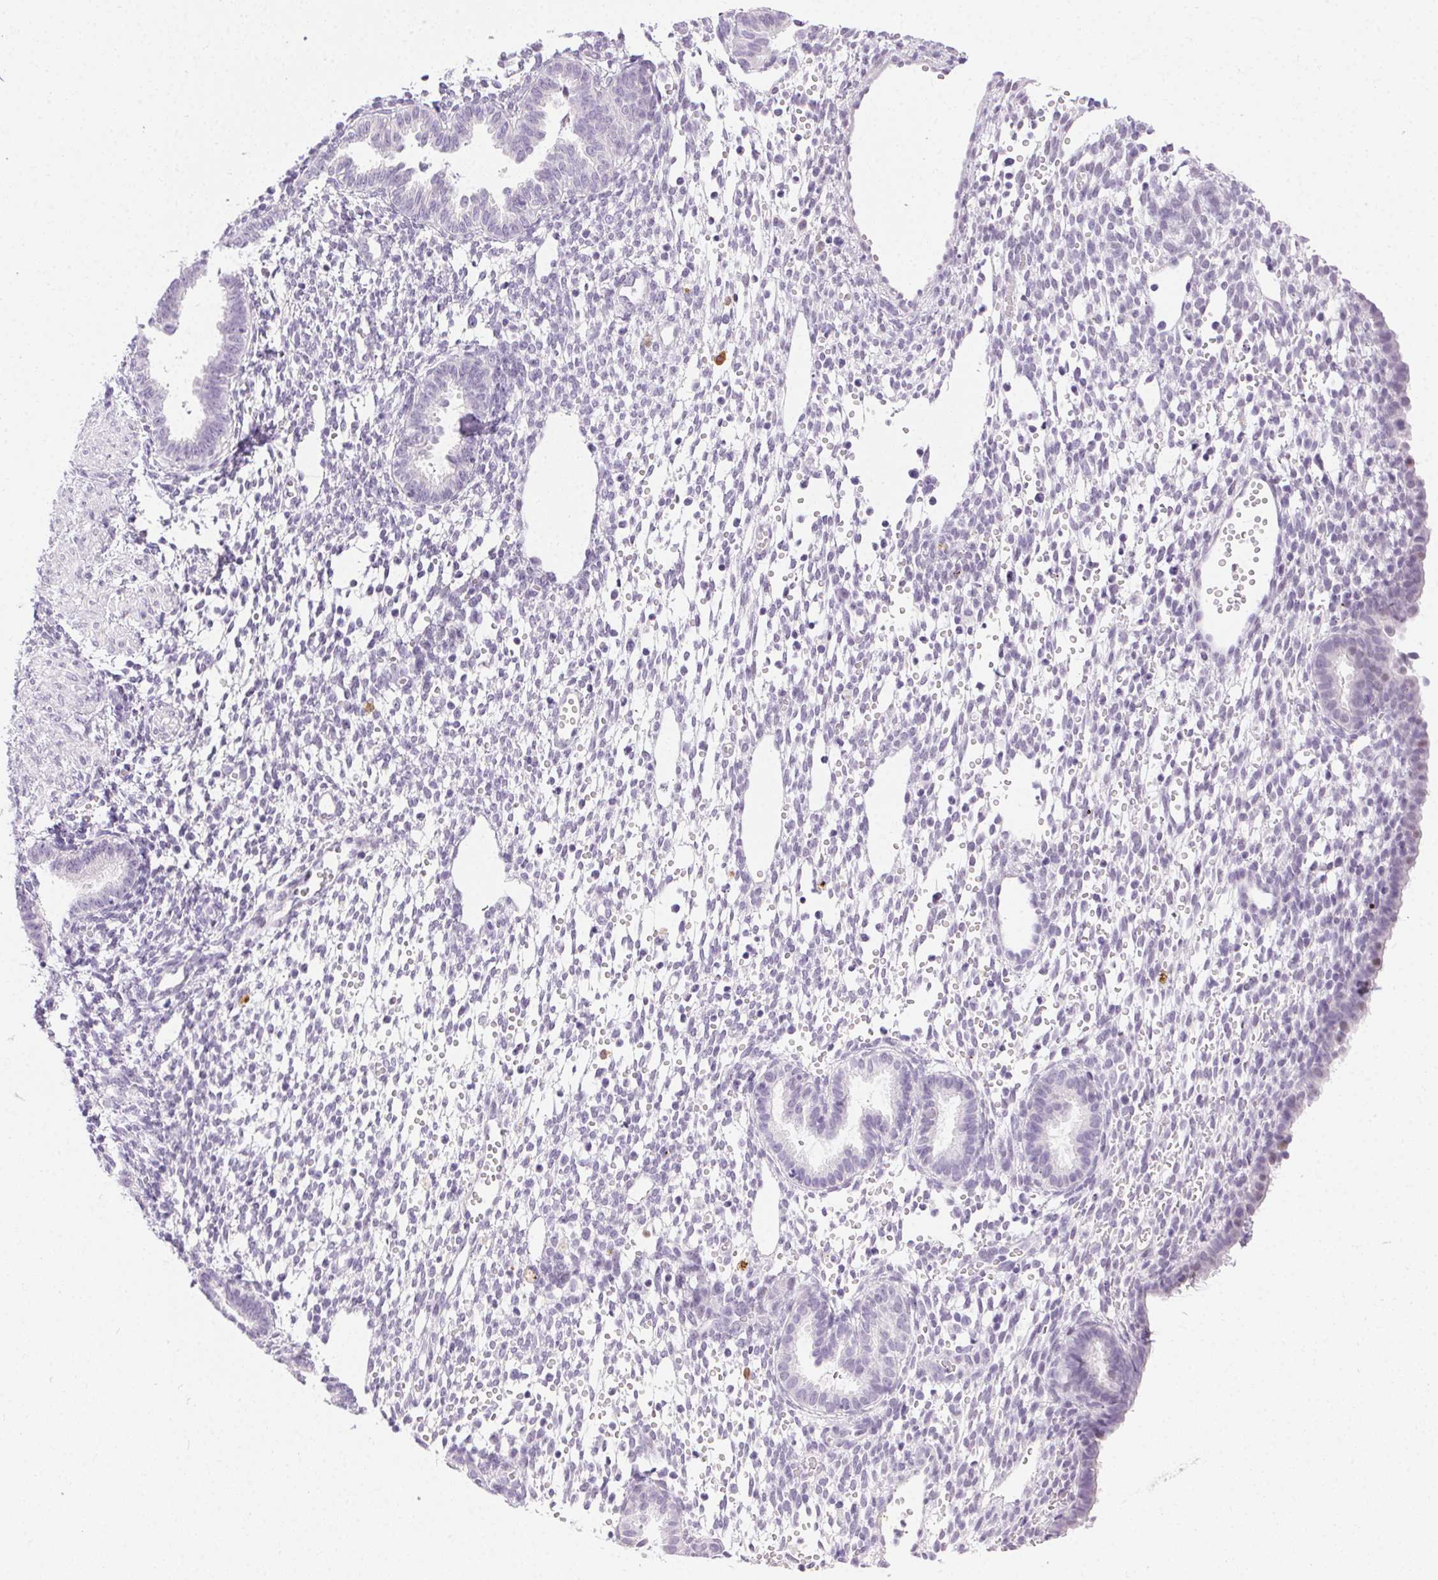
{"staining": {"intensity": "negative", "quantity": "none", "location": "none"}, "tissue": "endometrium", "cell_type": "Cells in endometrial stroma", "image_type": "normal", "snomed": [{"axis": "morphology", "description": "Normal tissue, NOS"}, {"axis": "topography", "description": "Endometrium"}], "caption": "Photomicrograph shows no significant protein staining in cells in endometrial stroma of benign endometrium.", "gene": "CADPS", "patient": {"sex": "female", "age": 36}}